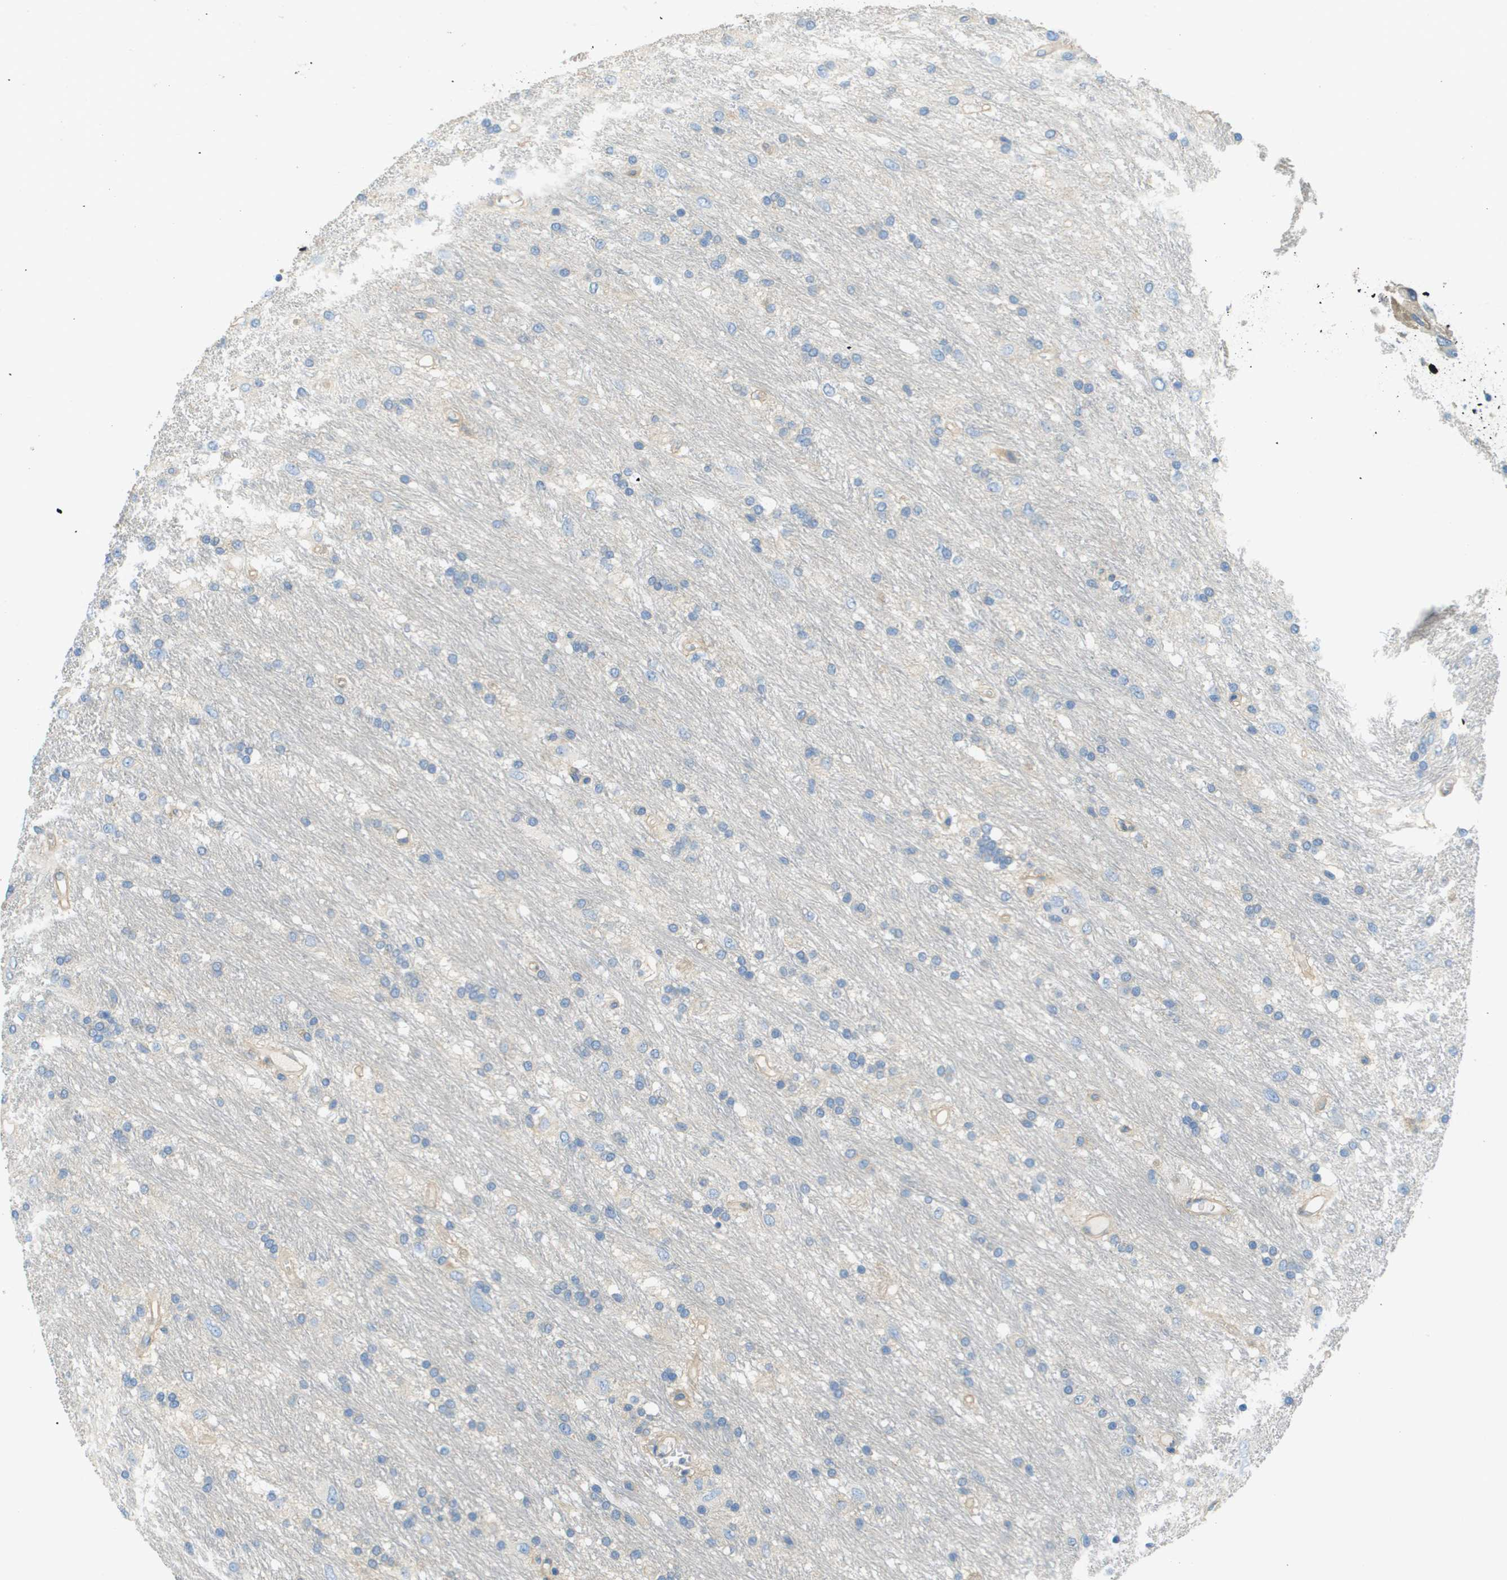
{"staining": {"intensity": "negative", "quantity": "none", "location": "none"}, "tissue": "glioma", "cell_type": "Tumor cells", "image_type": "cancer", "snomed": [{"axis": "morphology", "description": "Glioma, malignant, Low grade"}, {"axis": "topography", "description": "Brain"}], "caption": "Immunohistochemistry (IHC) photomicrograph of neoplastic tissue: malignant glioma (low-grade) stained with DAB demonstrates no significant protein expression in tumor cells. (DAB (3,3'-diaminobenzidine) immunohistochemistry, high magnification).", "gene": "DNAJB11", "patient": {"sex": "male", "age": 77}}